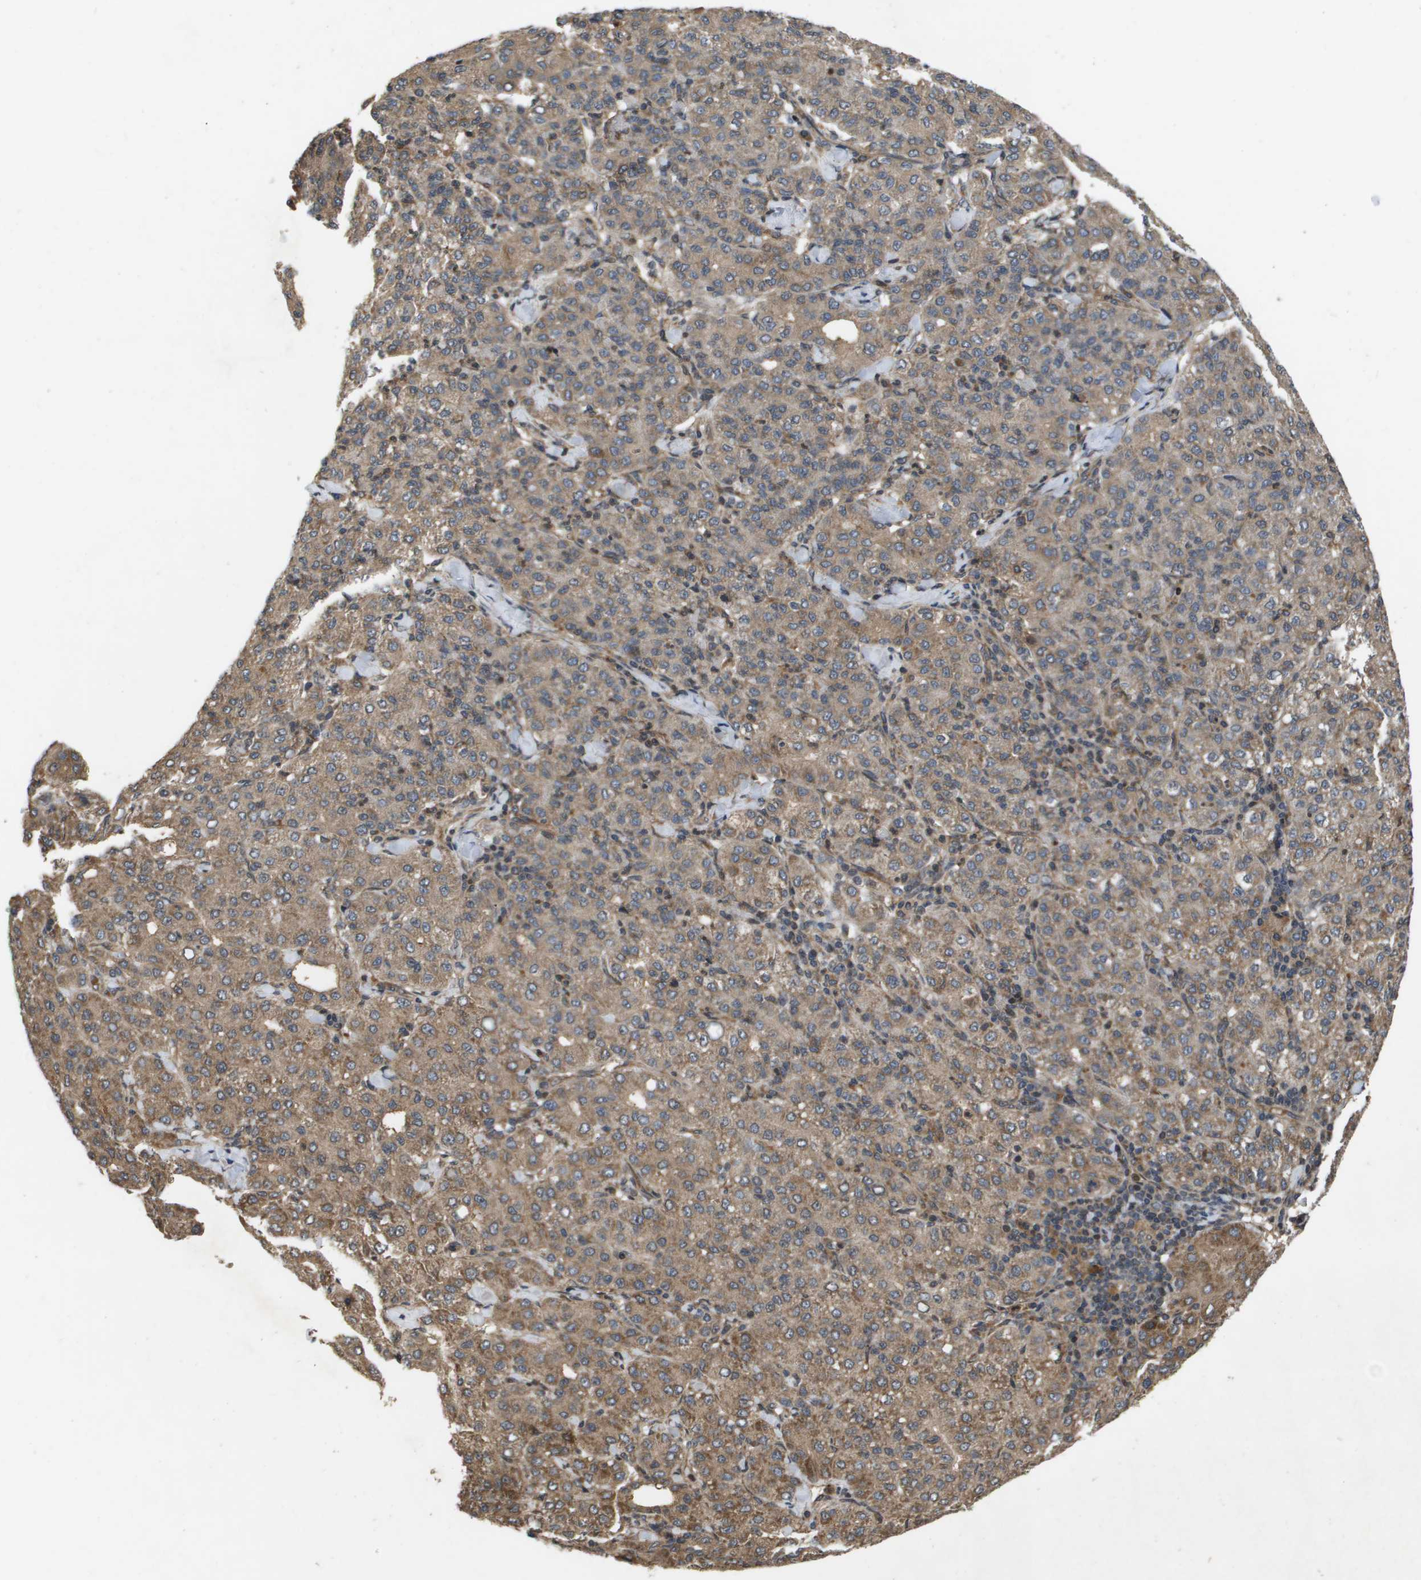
{"staining": {"intensity": "moderate", "quantity": ">75%", "location": "cytoplasmic/membranous"}, "tissue": "liver cancer", "cell_type": "Tumor cells", "image_type": "cancer", "snomed": [{"axis": "morphology", "description": "Carcinoma, Hepatocellular, NOS"}, {"axis": "topography", "description": "Liver"}], "caption": "Tumor cells display medium levels of moderate cytoplasmic/membranous staining in about >75% of cells in liver cancer.", "gene": "SPTLC1", "patient": {"sex": "male", "age": 65}}